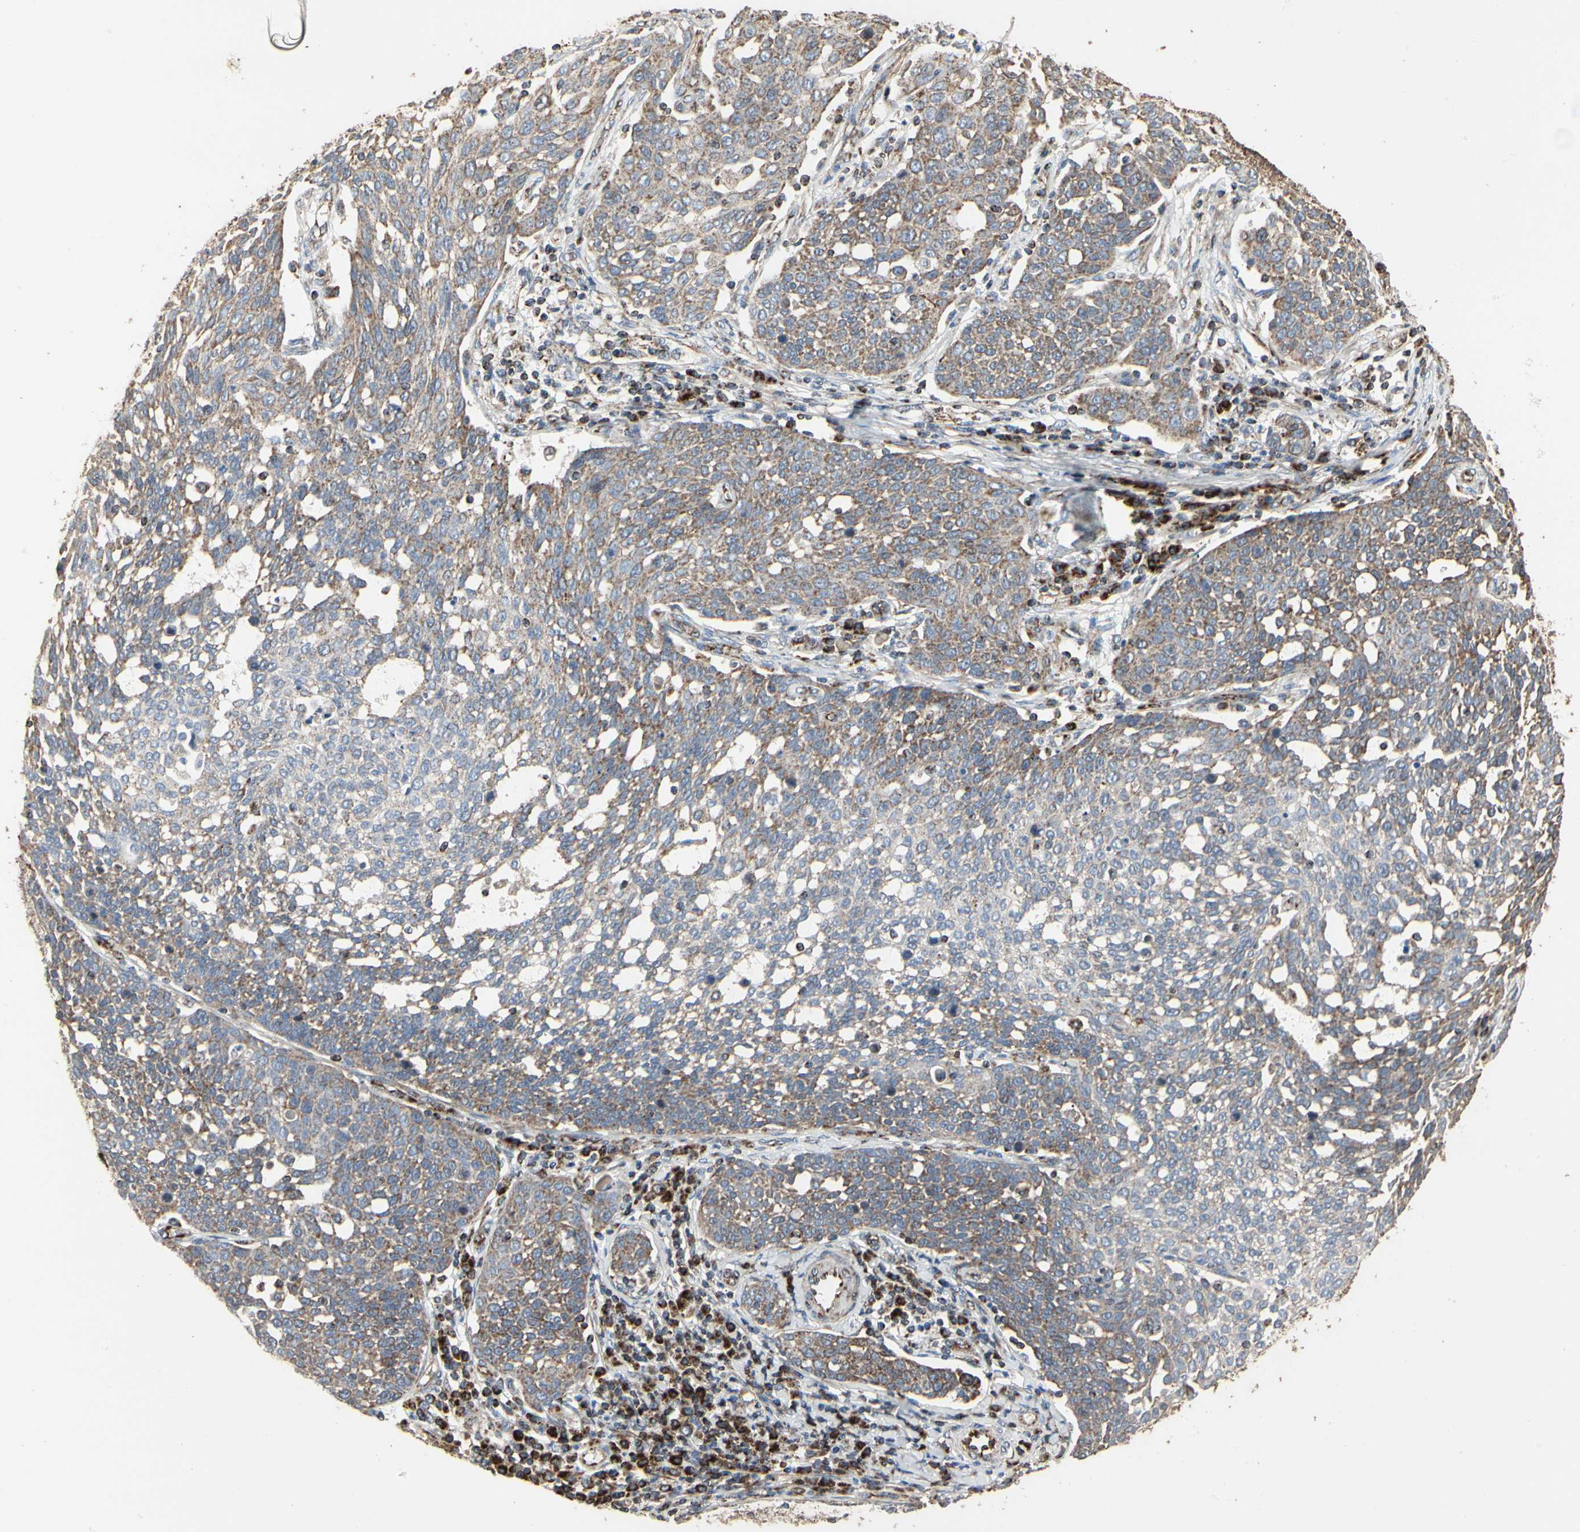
{"staining": {"intensity": "weak", "quantity": "25%-75%", "location": "cytoplasmic/membranous"}, "tissue": "cervical cancer", "cell_type": "Tumor cells", "image_type": "cancer", "snomed": [{"axis": "morphology", "description": "Squamous cell carcinoma, NOS"}, {"axis": "topography", "description": "Cervix"}], "caption": "Cervical cancer stained with a protein marker demonstrates weak staining in tumor cells.", "gene": "TUBA1A", "patient": {"sex": "female", "age": 34}}